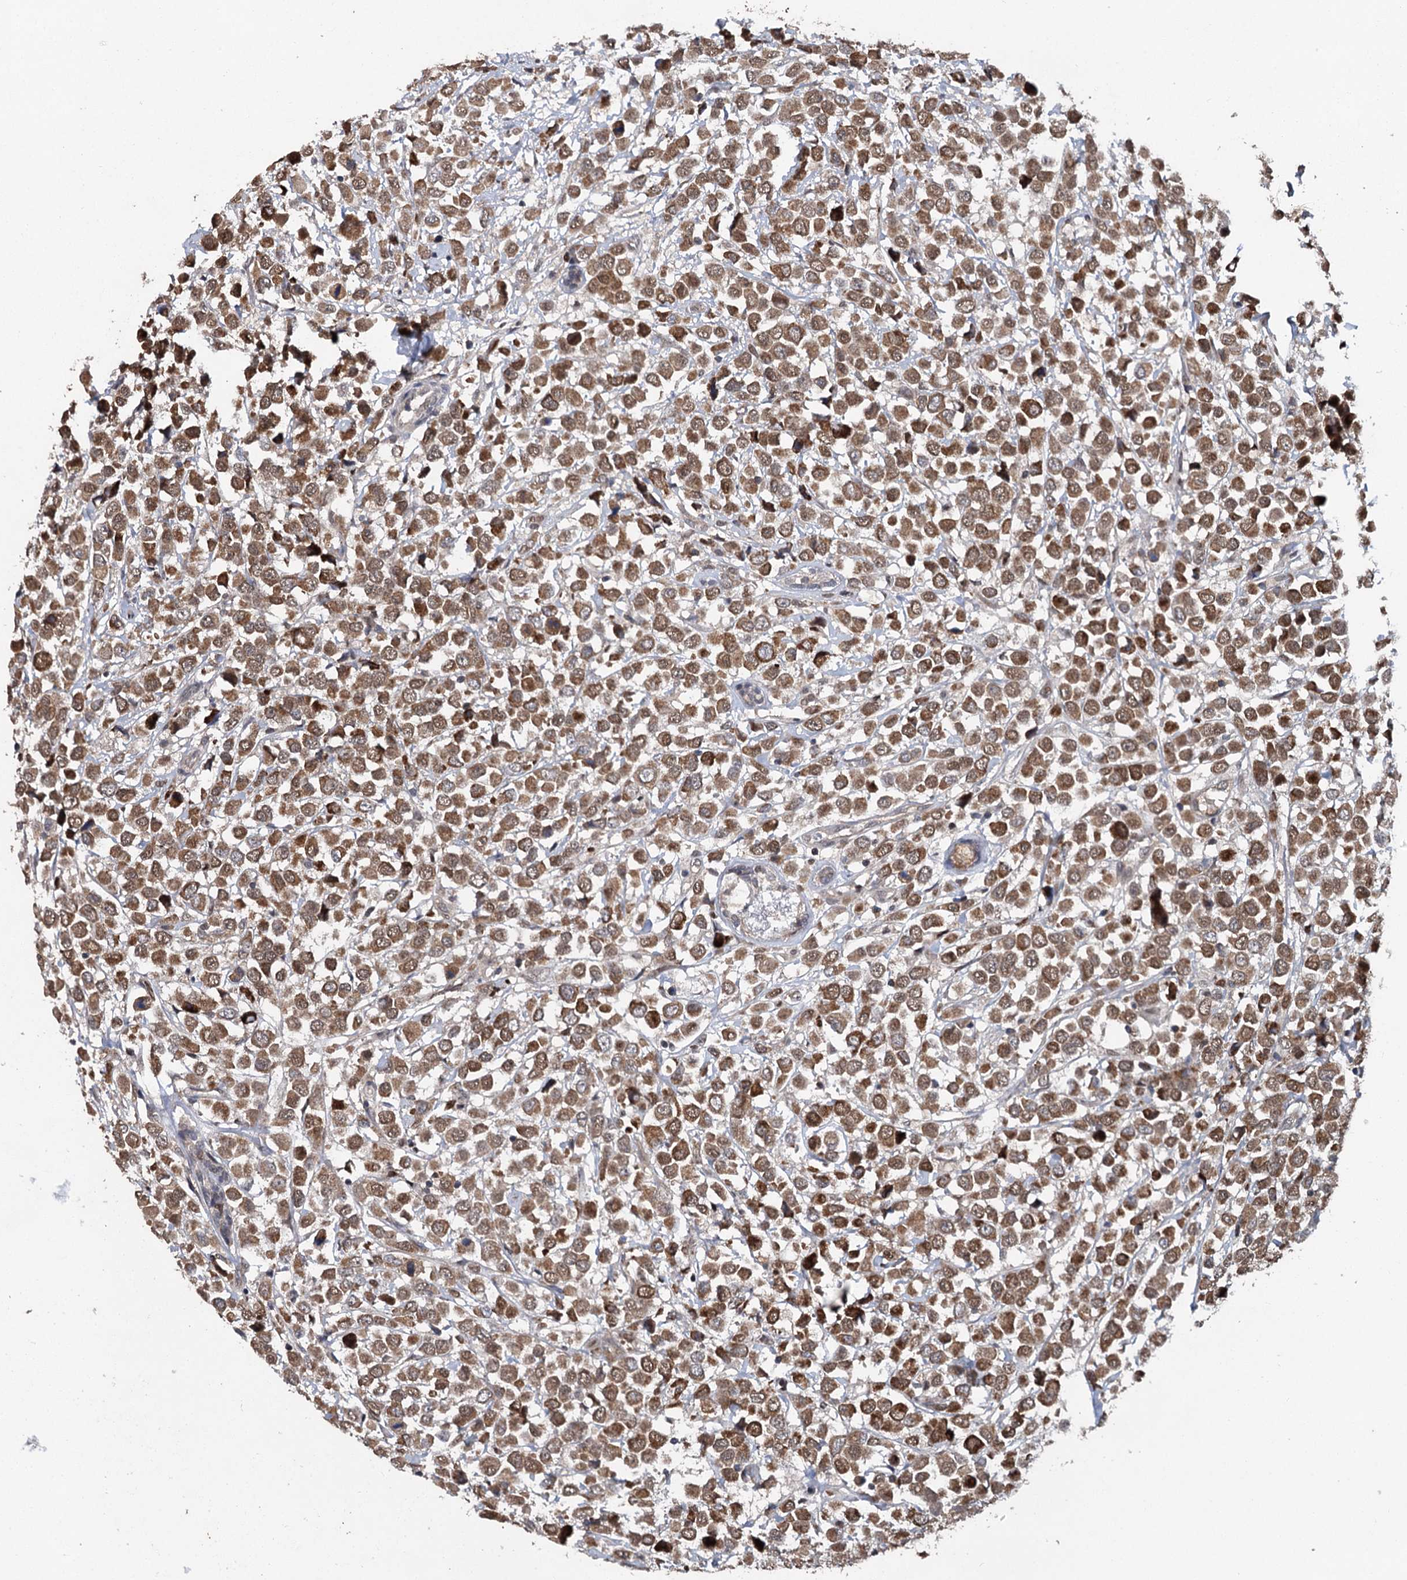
{"staining": {"intensity": "moderate", "quantity": ">75%", "location": "cytoplasmic/membranous,nuclear"}, "tissue": "breast cancer", "cell_type": "Tumor cells", "image_type": "cancer", "snomed": [{"axis": "morphology", "description": "Duct carcinoma"}, {"axis": "topography", "description": "Breast"}], "caption": "Moderate cytoplasmic/membranous and nuclear protein staining is seen in about >75% of tumor cells in breast cancer.", "gene": "MYG1", "patient": {"sex": "female", "age": 61}}